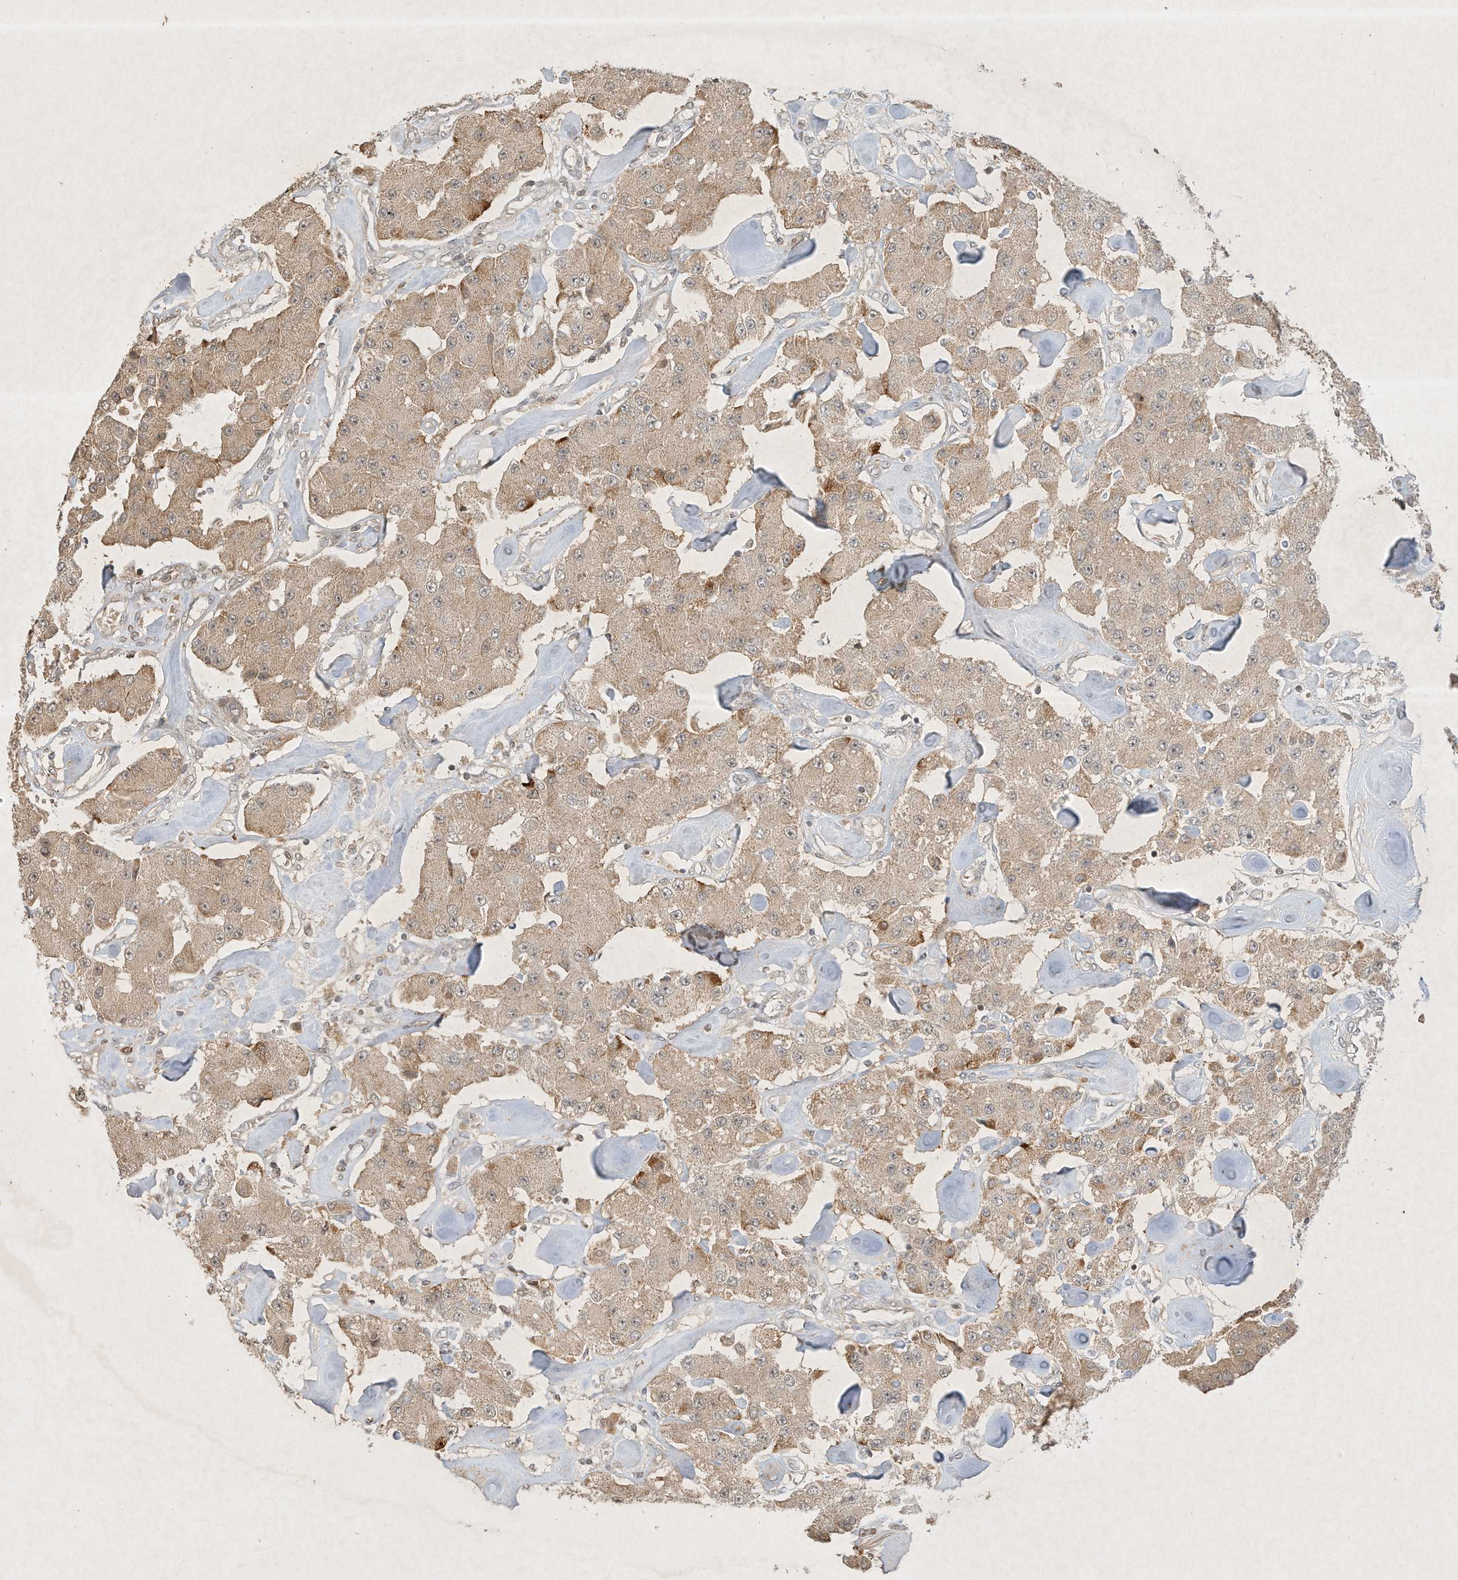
{"staining": {"intensity": "weak", "quantity": ">75%", "location": "cytoplasmic/membranous"}, "tissue": "carcinoid", "cell_type": "Tumor cells", "image_type": "cancer", "snomed": [{"axis": "morphology", "description": "Carcinoid, malignant, NOS"}, {"axis": "topography", "description": "Pancreas"}], "caption": "Immunohistochemical staining of carcinoid reveals low levels of weak cytoplasmic/membranous protein staining in about >75% of tumor cells. (DAB (3,3'-diaminobenzidine) = brown stain, brightfield microscopy at high magnification).", "gene": "BTRC", "patient": {"sex": "male", "age": 41}}